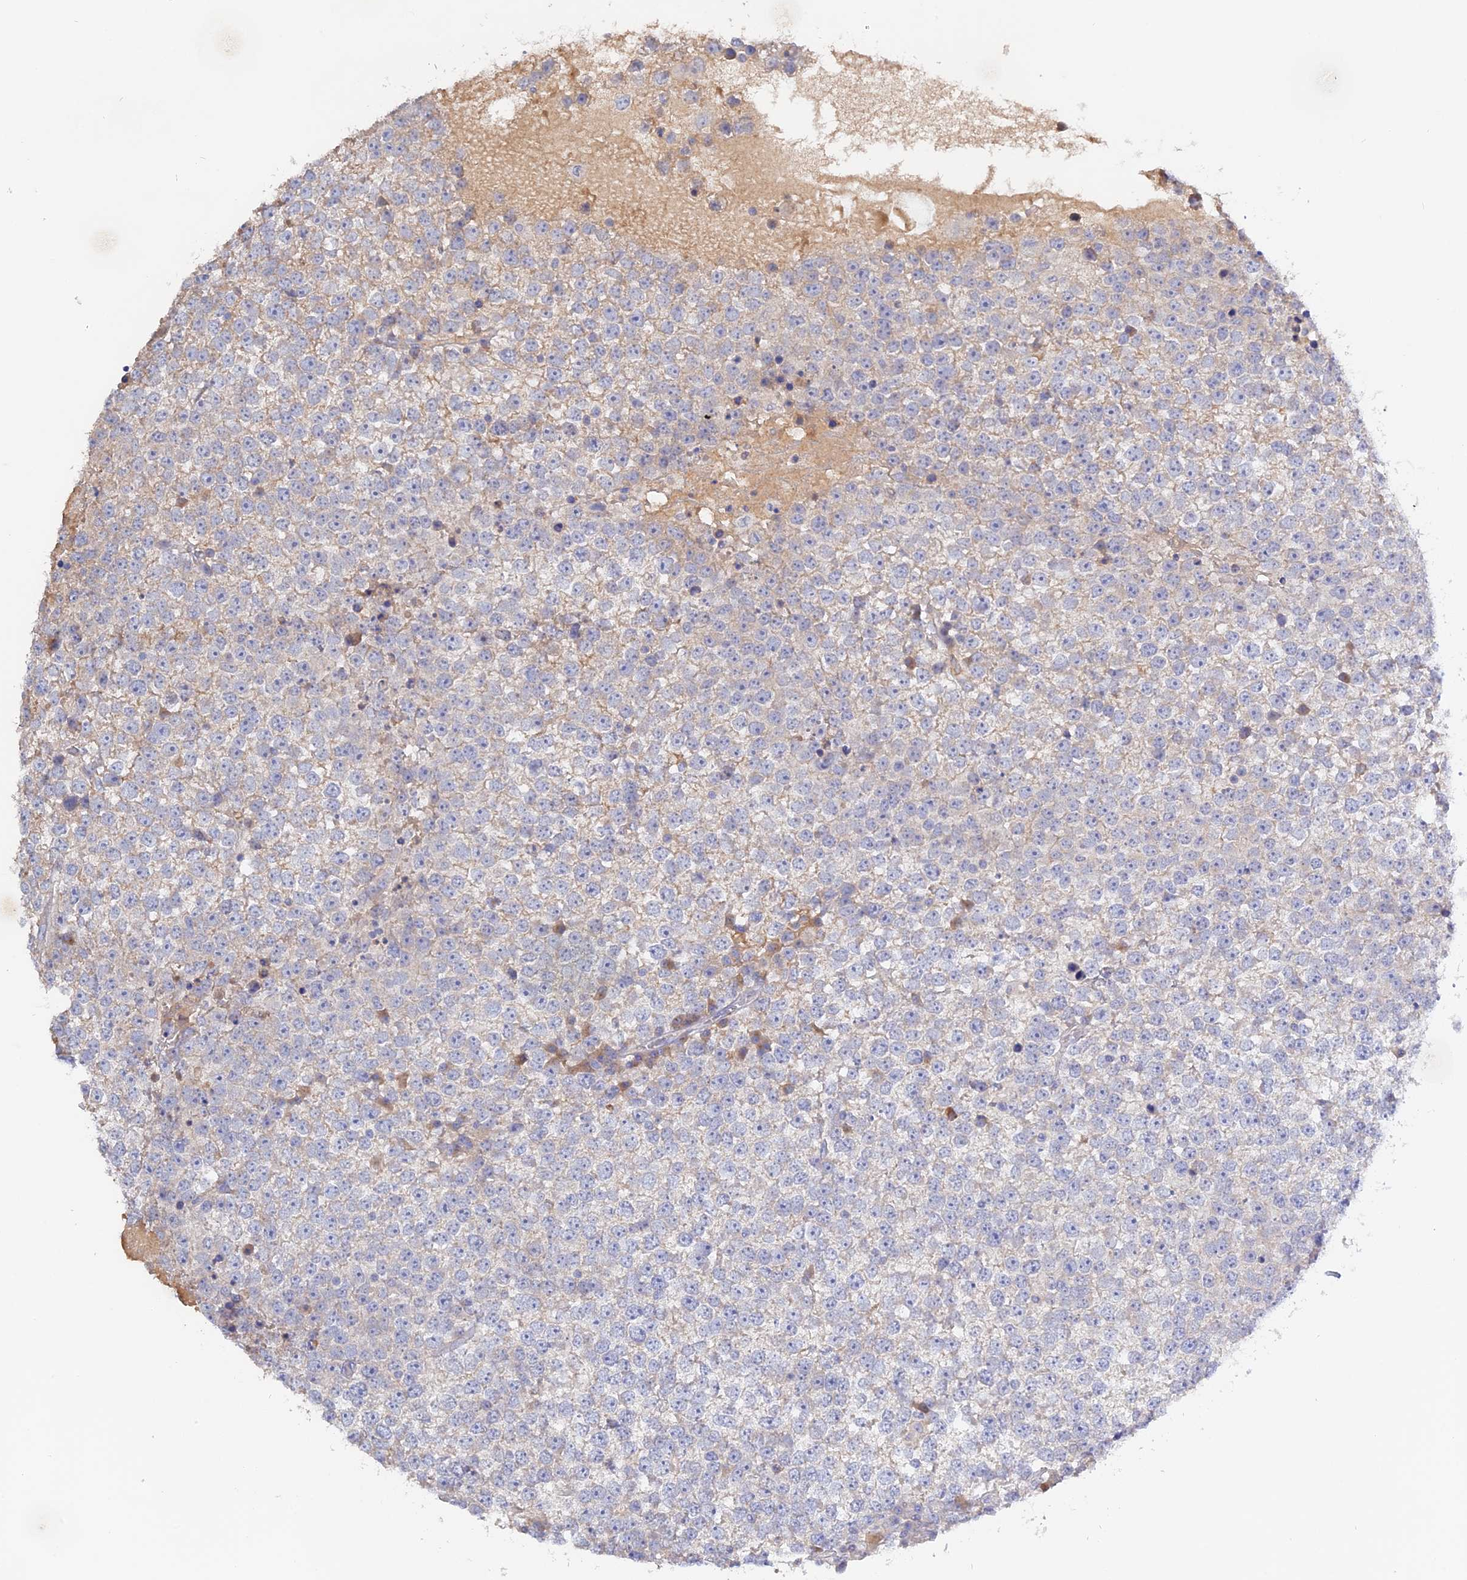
{"staining": {"intensity": "negative", "quantity": "none", "location": "none"}, "tissue": "testis cancer", "cell_type": "Tumor cells", "image_type": "cancer", "snomed": [{"axis": "morphology", "description": "Seminoma, NOS"}, {"axis": "topography", "description": "Testis"}], "caption": "Protein analysis of testis cancer (seminoma) demonstrates no significant expression in tumor cells. (DAB (3,3'-diaminobenzidine) immunohistochemistry (IHC) visualized using brightfield microscopy, high magnification).", "gene": "ADGRA1", "patient": {"sex": "male", "age": 65}}